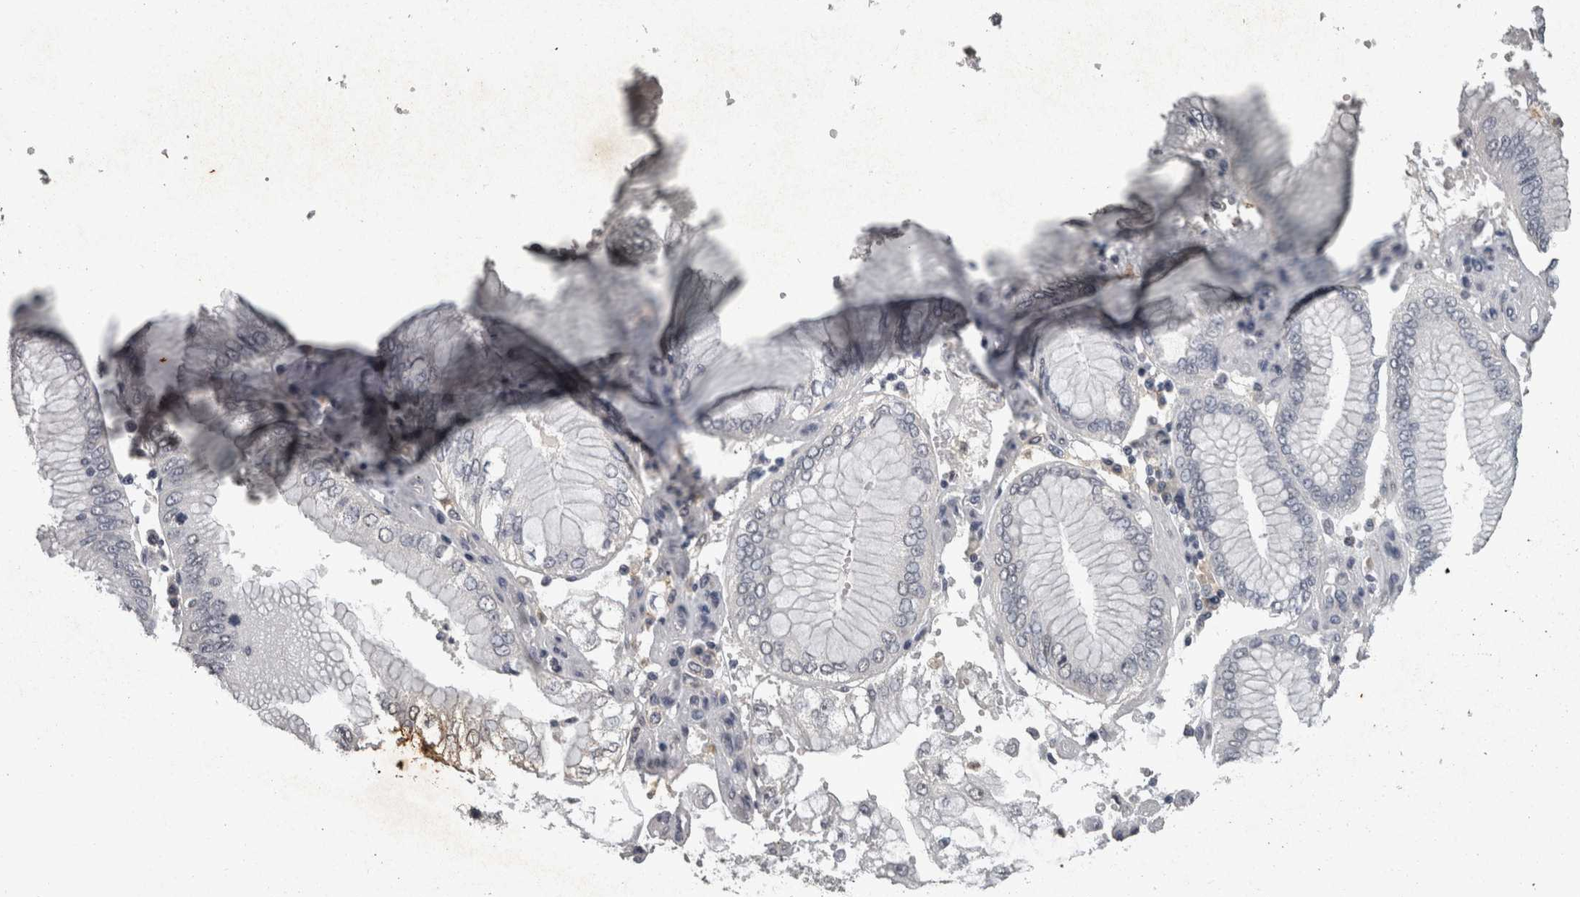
{"staining": {"intensity": "negative", "quantity": "none", "location": "none"}, "tissue": "stomach cancer", "cell_type": "Tumor cells", "image_type": "cancer", "snomed": [{"axis": "morphology", "description": "Adenocarcinoma, NOS"}, {"axis": "topography", "description": "Stomach"}], "caption": "Stomach cancer (adenocarcinoma) was stained to show a protein in brown. There is no significant staining in tumor cells.", "gene": "PIK3AP1", "patient": {"sex": "male", "age": 76}}